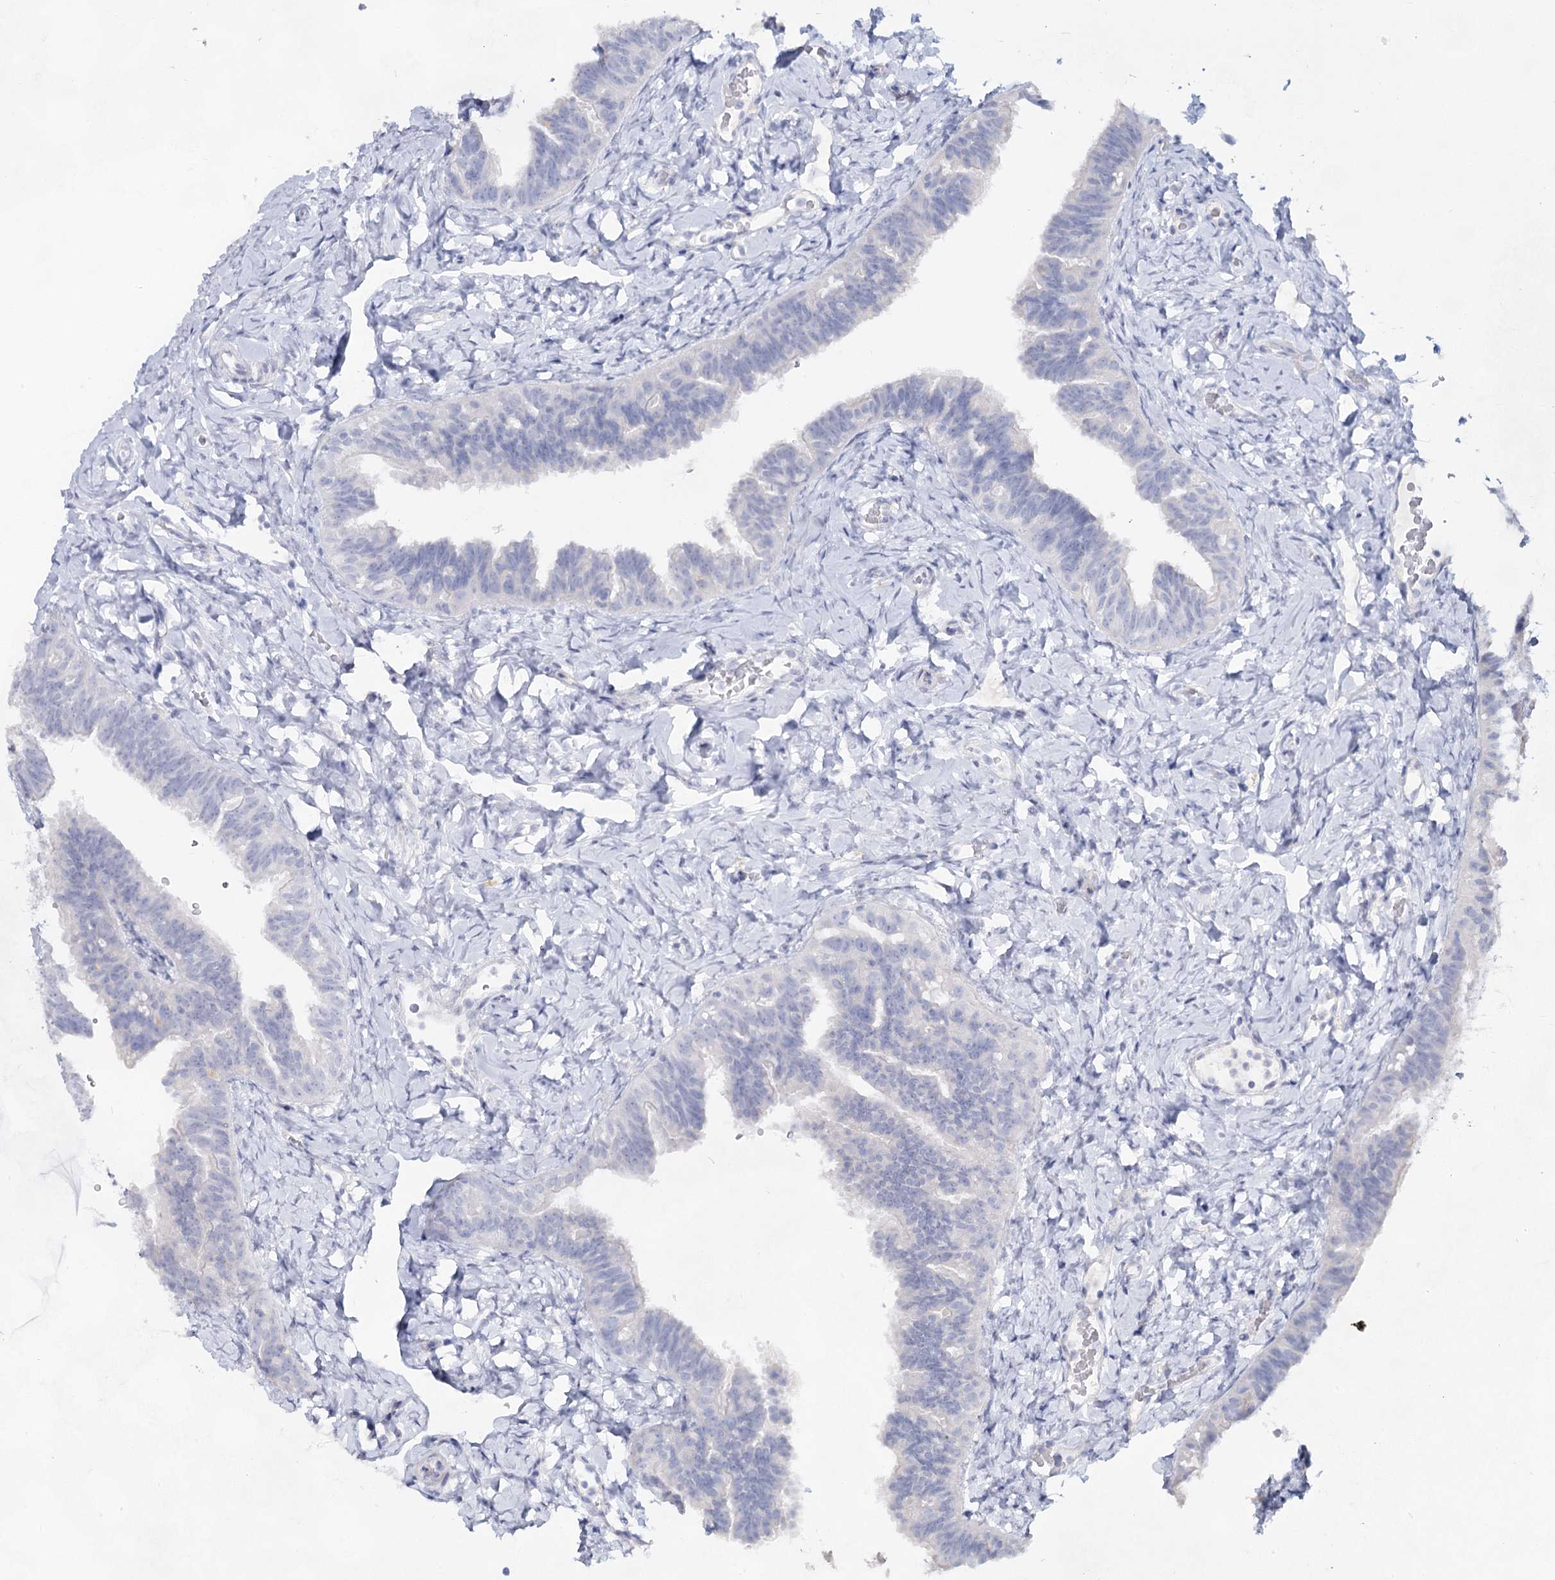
{"staining": {"intensity": "negative", "quantity": "none", "location": "none"}, "tissue": "fallopian tube", "cell_type": "Glandular cells", "image_type": "normal", "snomed": [{"axis": "morphology", "description": "Normal tissue, NOS"}, {"axis": "topography", "description": "Fallopian tube"}], "caption": "Glandular cells are negative for brown protein staining in unremarkable fallopian tube. (Brightfield microscopy of DAB IHC at high magnification).", "gene": "SLC17A2", "patient": {"sex": "female", "age": 65}}